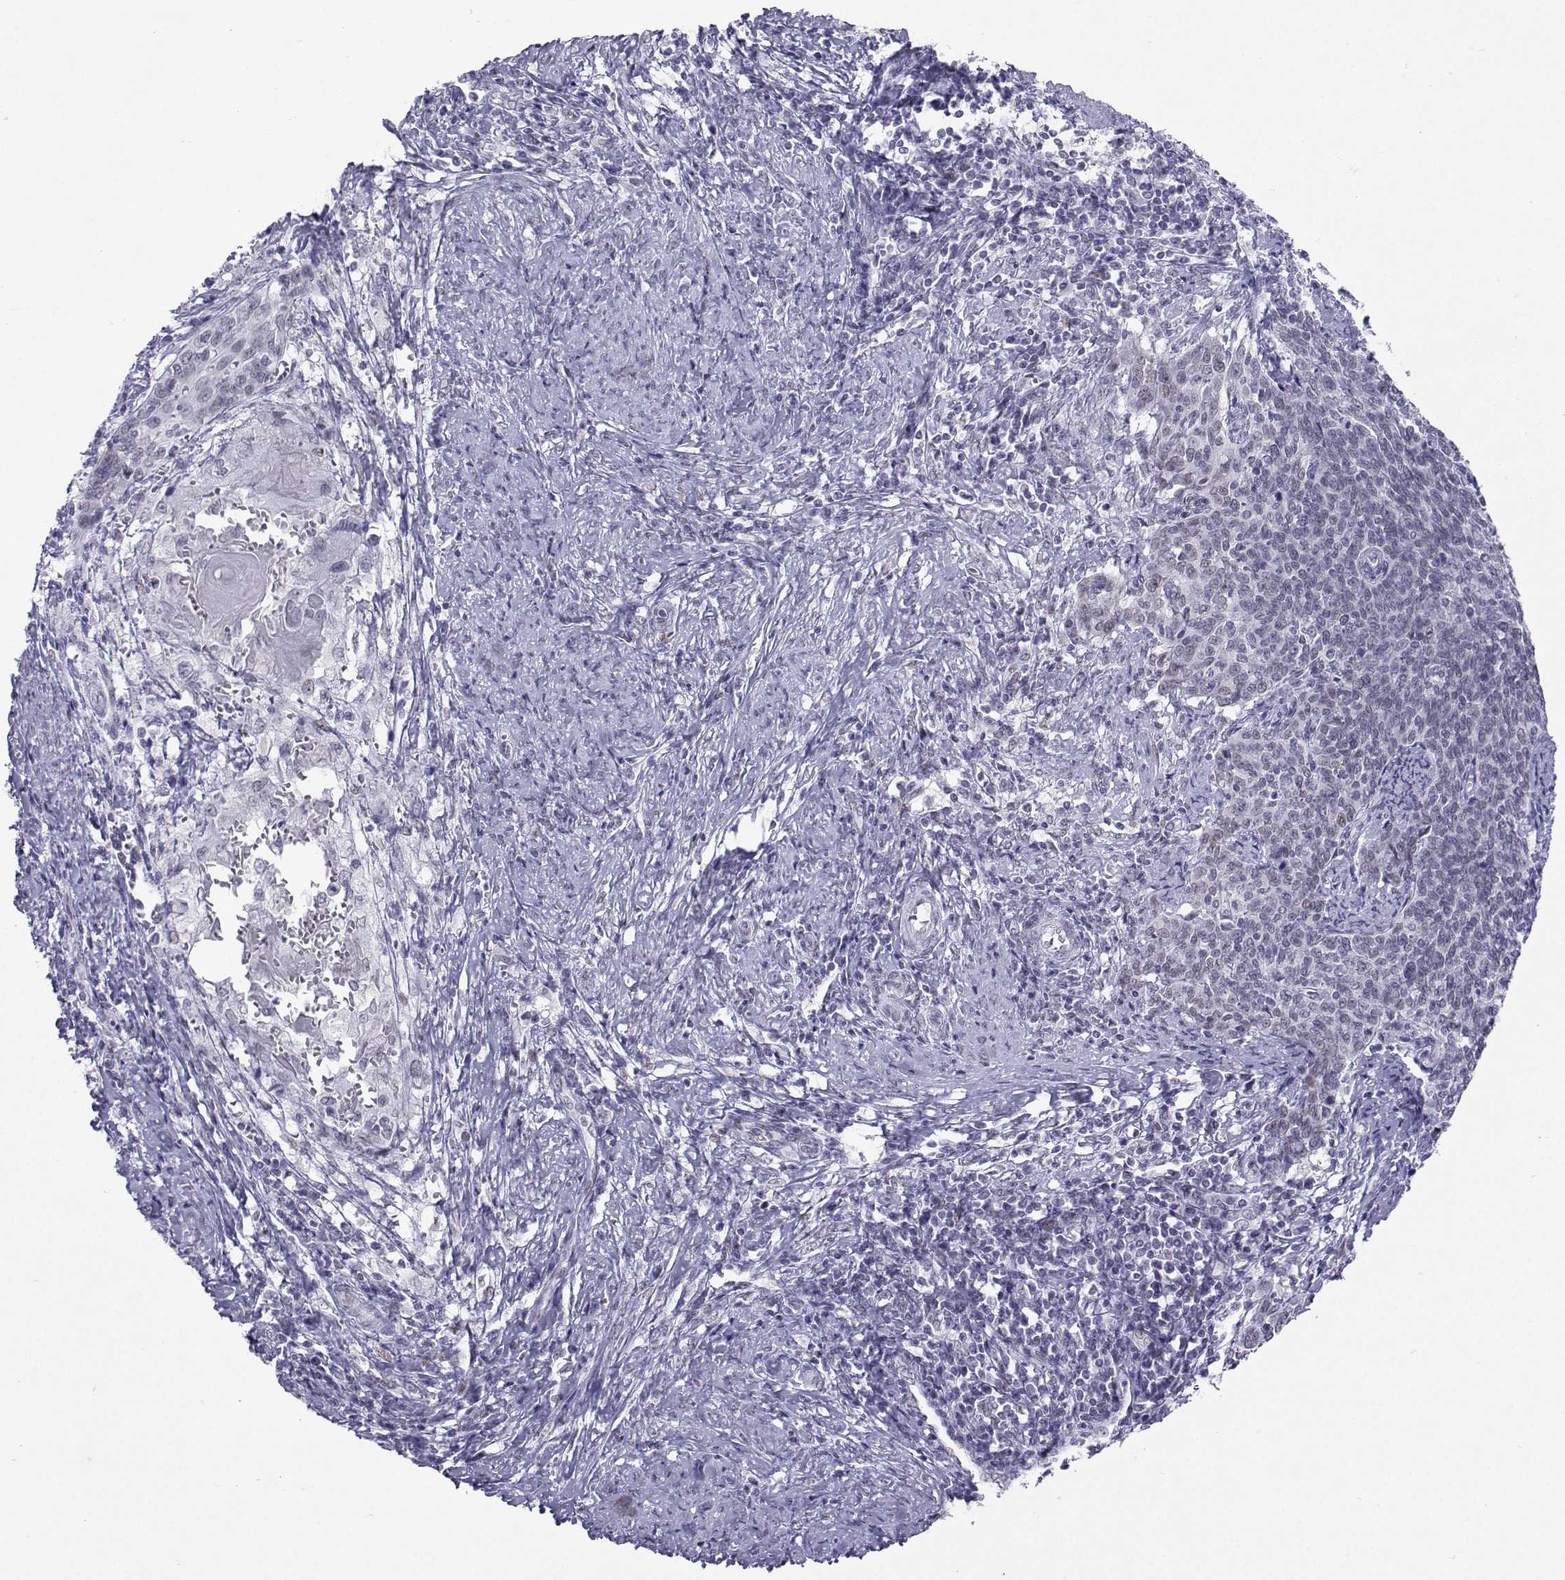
{"staining": {"intensity": "negative", "quantity": "none", "location": "none"}, "tissue": "cervical cancer", "cell_type": "Tumor cells", "image_type": "cancer", "snomed": [{"axis": "morphology", "description": "Squamous cell carcinoma, NOS"}, {"axis": "topography", "description": "Cervix"}], "caption": "Immunohistochemistry image of neoplastic tissue: squamous cell carcinoma (cervical) stained with DAB exhibits no significant protein staining in tumor cells.", "gene": "LORICRIN", "patient": {"sex": "female", "age": 39}}